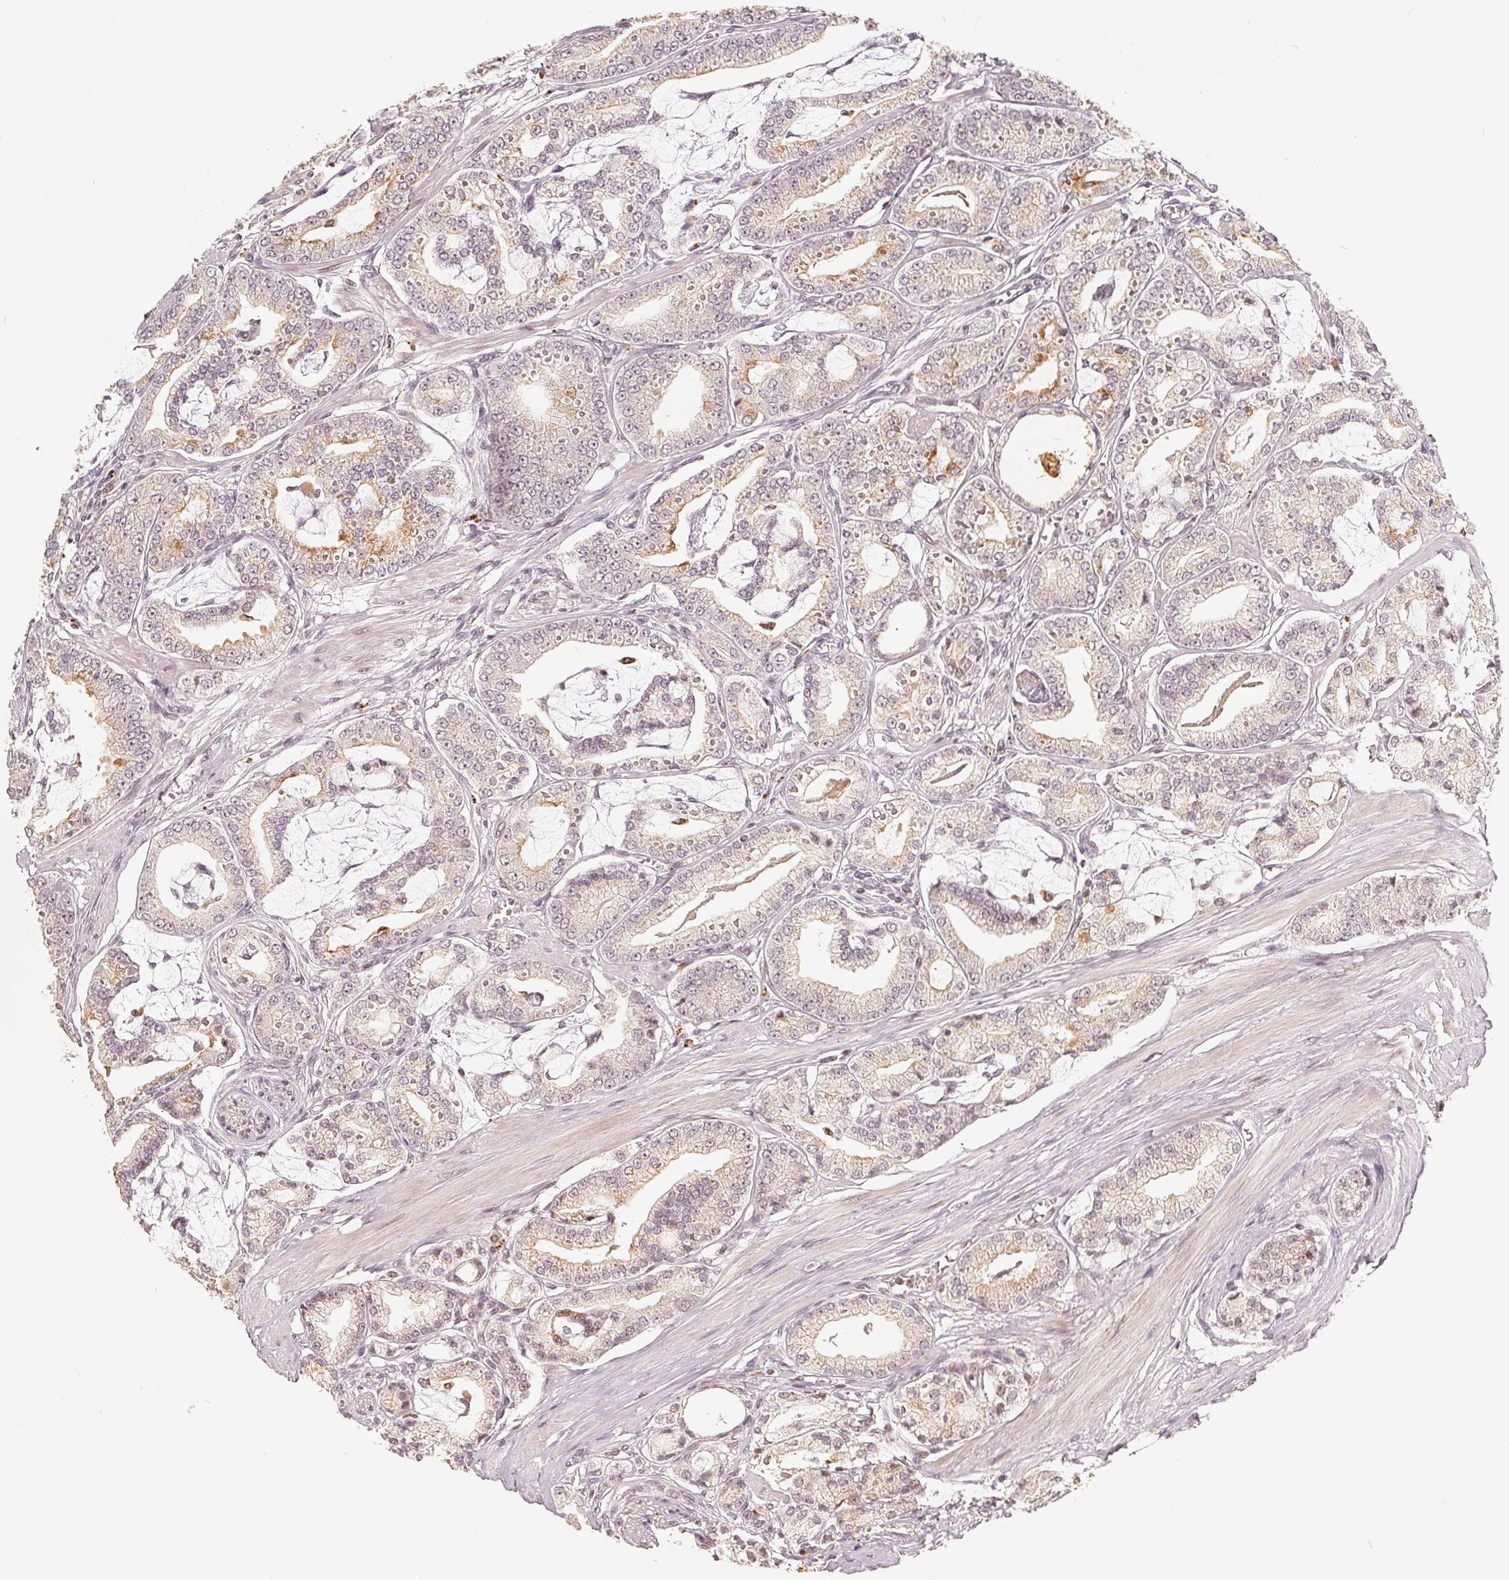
{"staining": {"intensity": "weak", "quantity": "25%-75%", "location": "cytoplasmic/membranous"}, "tissue": "prostate cancer", "cell_type": "Tumor cells", "image_type": "cancer", "snomed": [{"axis": "morphology", "description": "Adenocarcinoma, High grade"}, {"axis": "topography", "description": "Prostate"}], "caption": "Immunohistochemistry staining of prostate cancer, which demonstrates low levels of weak cytoplasmic/membranous expression in about 25%-75% of tumor cells indicating weak cytoplasmic/membranous protein positivity. The staining was performed using DAB (3,3'-diaminobenzidine) (brown) for protein detection and nuclei were counterstained in hematoxylin (blue).", "gene": "CCDC138", "patient": {"sex": "male", "age": 71}}